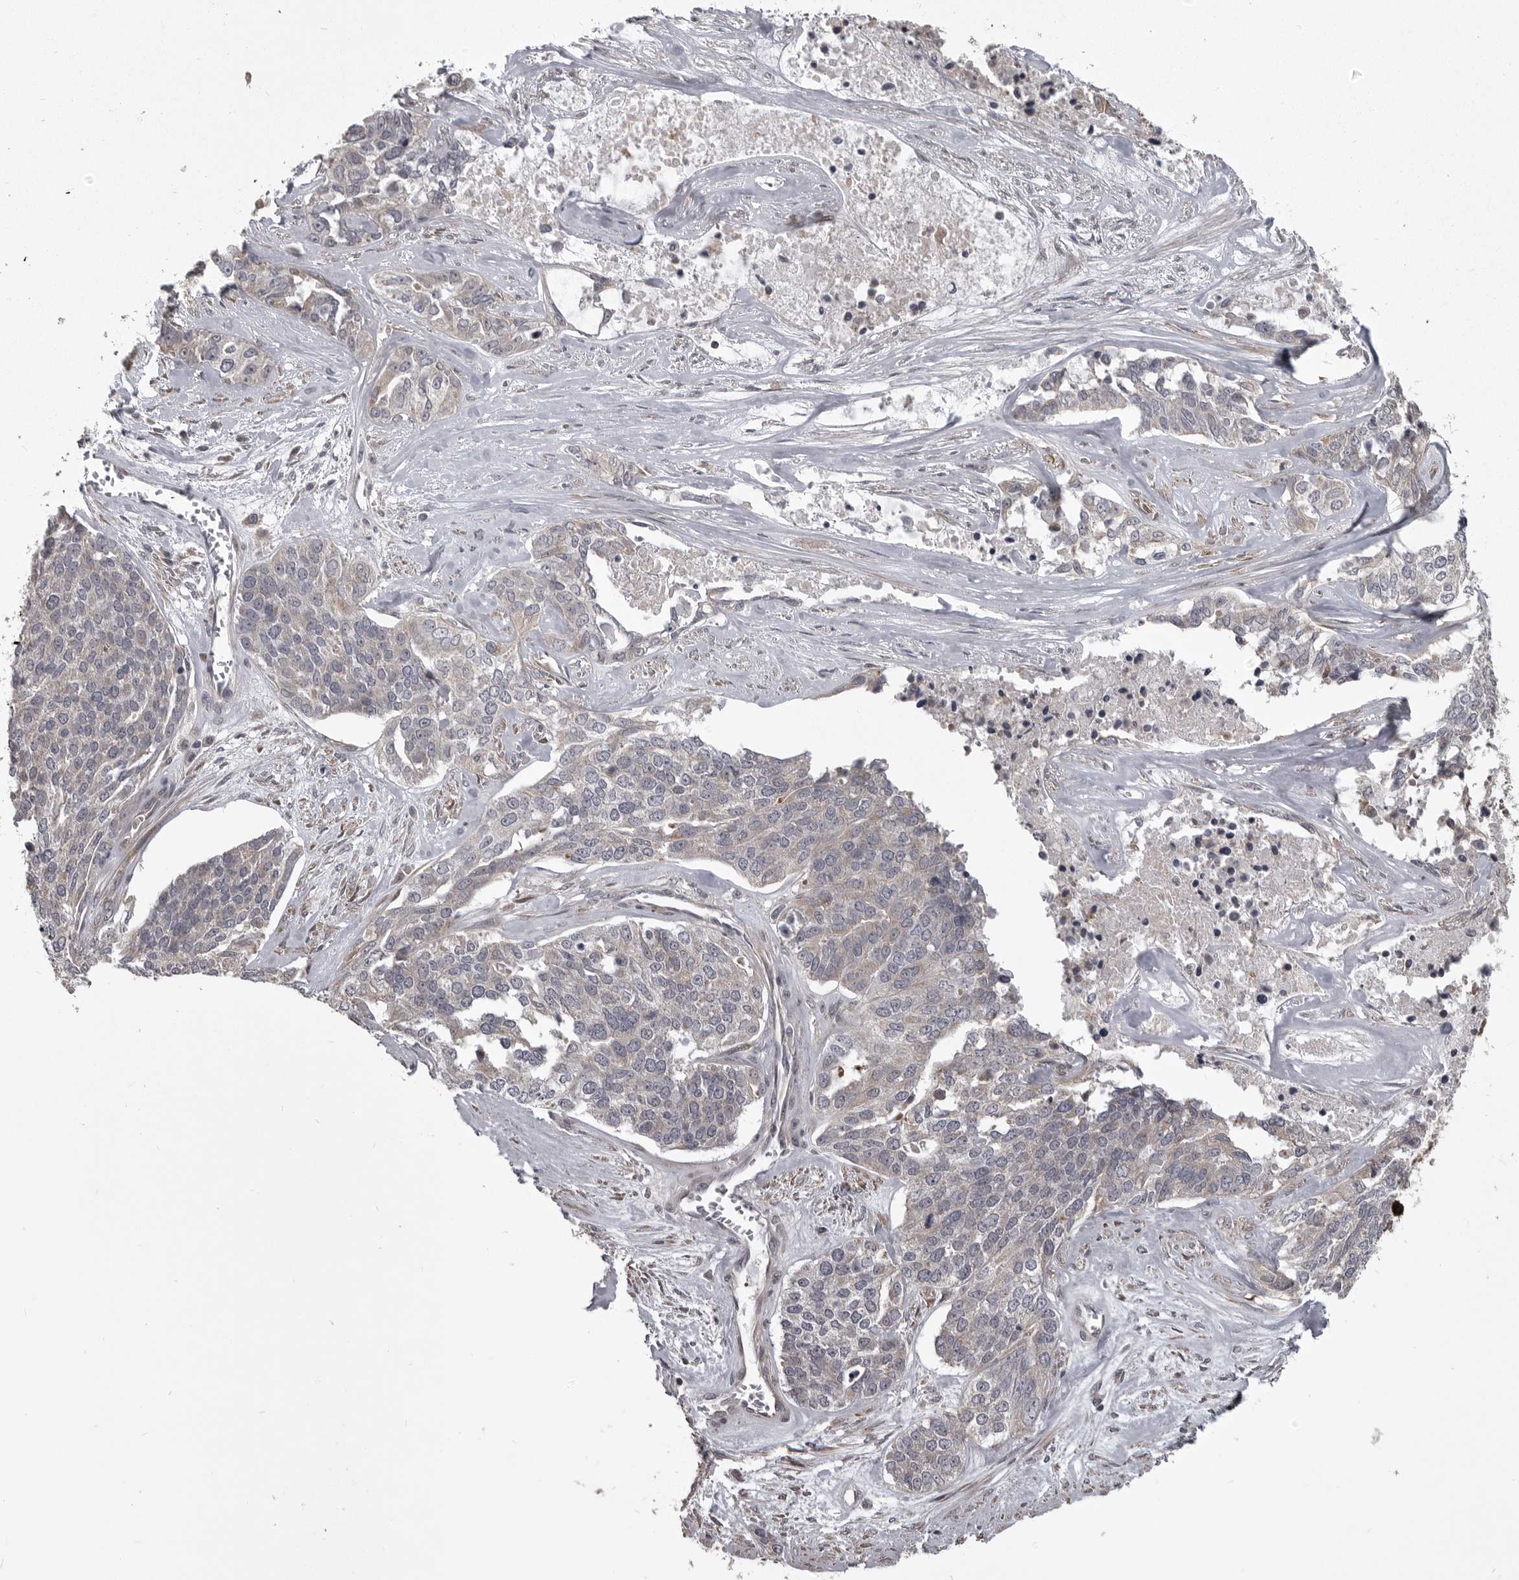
{"staining": {"intensity": "weak", "quantity": "<25%", "location": "cytoplasmic/membranous"}, "tissue": "ovarian cancer", "cell_type": "Tumor cells", "image_type": "cancer", "snomed": [{"axis": "morphology", "description": "Cystadenocarcinoma, serous, NOS"}, {"axis": "topography", "description": "Ovary"}], "caption": "High magnification brightfield microscopy of ovarian cancer (serous cystadenocarcinoma) stained with DAB (3,3'-diaminobenzidine) (brown) and counterstained with hematoxylin (blue): tumor cells show no significant expression.", "gene": "ZNRF1", "patient": {"sex": "female", "age": 44}}